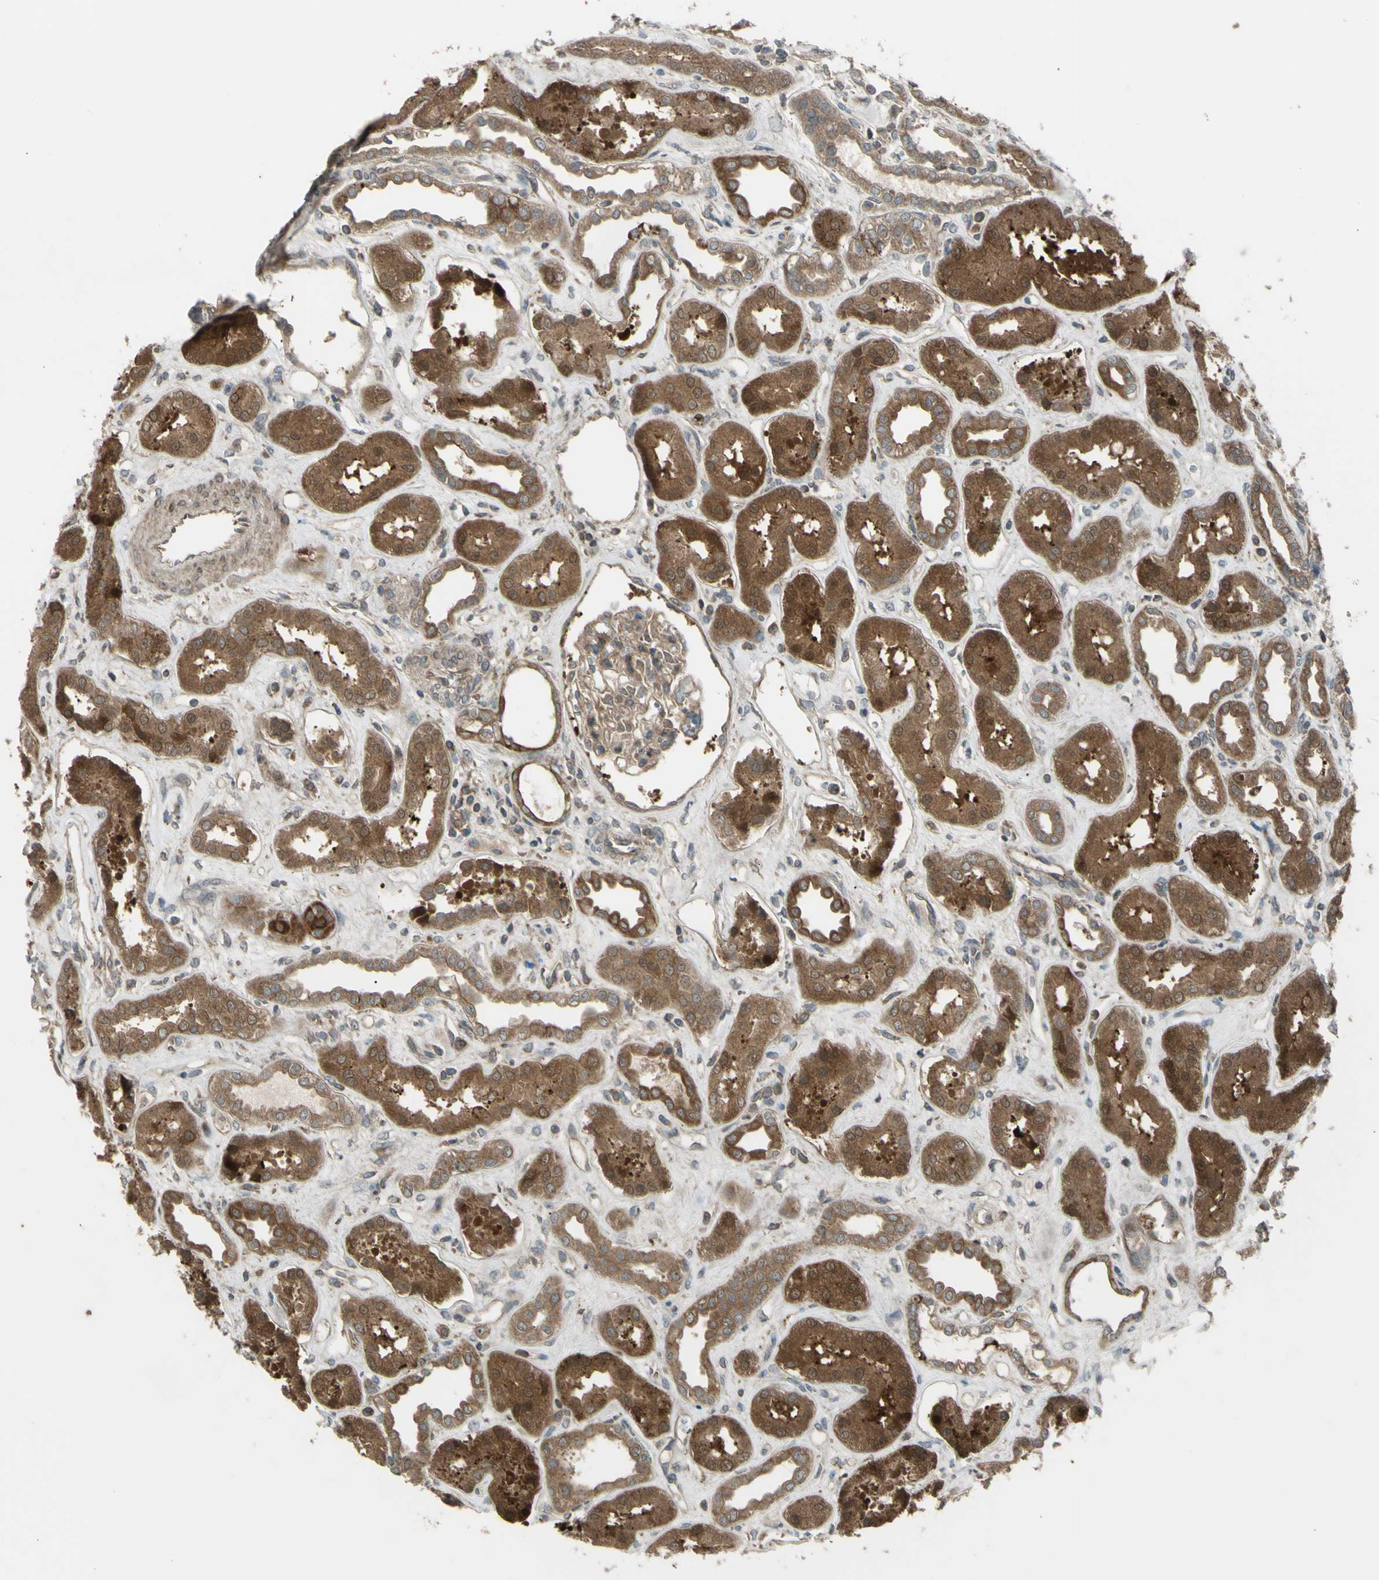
{"staining": {"intensity": "weak", "quantity": ">75%", "location": "cytoplasmic/membranous"}, "tissue": "kidney", "cell_type": "Cells in glomeruli", "image_type": "normal", "snomed": [{"axis": "morphology", "description": "Normal tissue, NOS"}, {"axis": "topography", "description": "Kidney"}], "caption": "Immunohistochemical staining of normal human kidney displays weak cytoplasmic/membranous protein expression in about >75% of cells in glomeruli. (DAB IHC, brown staining for protein, blue staining for nuclei).", "gene": "FLII", "patient": {"sex": "male", "age": 59}}